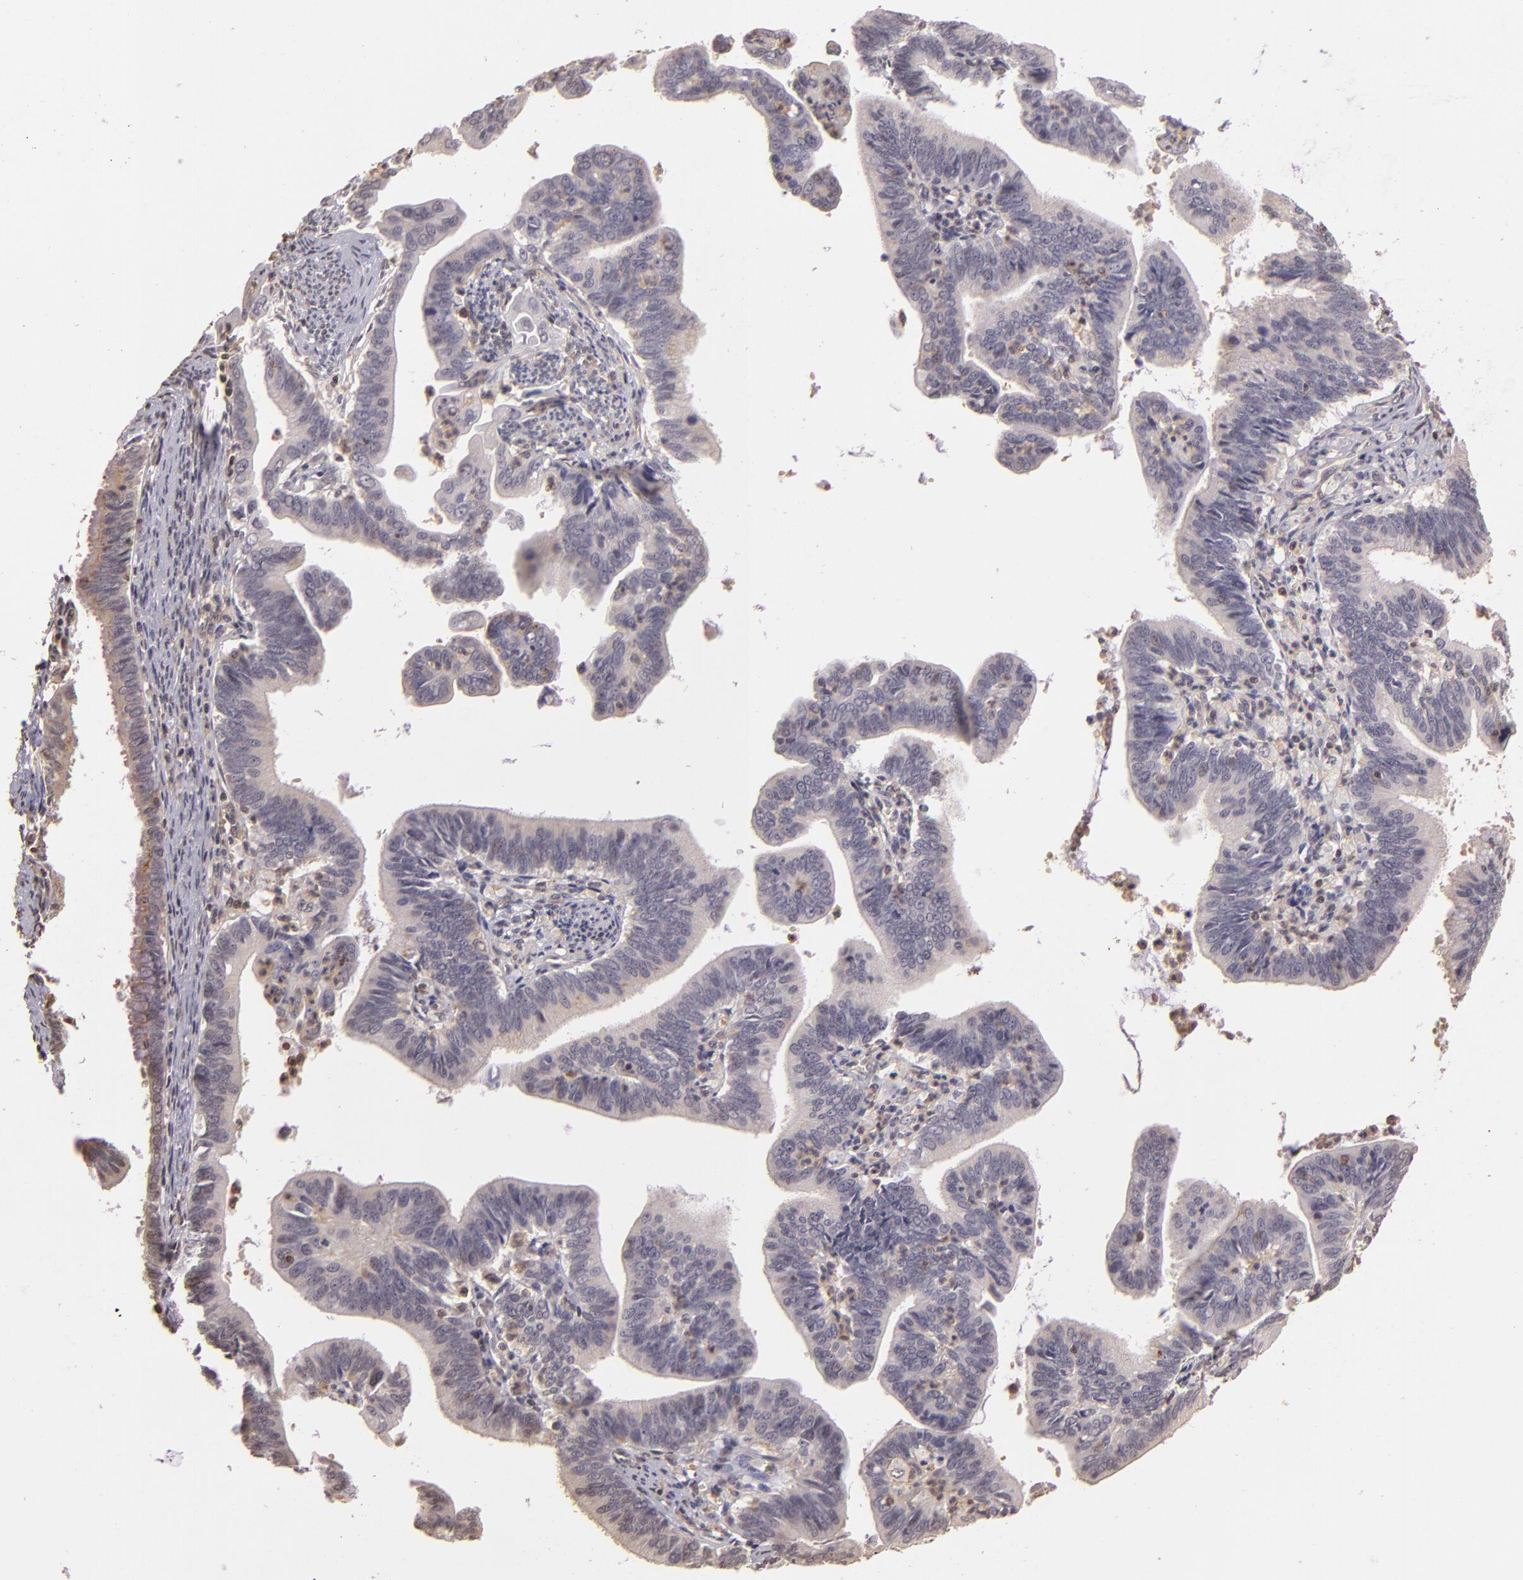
{"staining": {"intensity": "negative", "quantity": "none", "location": "none"}, "tissue": "cervical cancer", "cell_type": "Tumor cells", "image_type": "cancer", "snomed": [{"axis": "morphology", "description": "Adenocarcinoma, NOS"}, {"axis": "topography", "description": "Cervix"}], "caption": "DAB (3,3'-diaminobenzidine) immunohistochemical staining of human cervical cancer displays no significant positivity in tumor cells.", "gene": "ARPC2", "patient": {"sex": "female", "age": 47}}